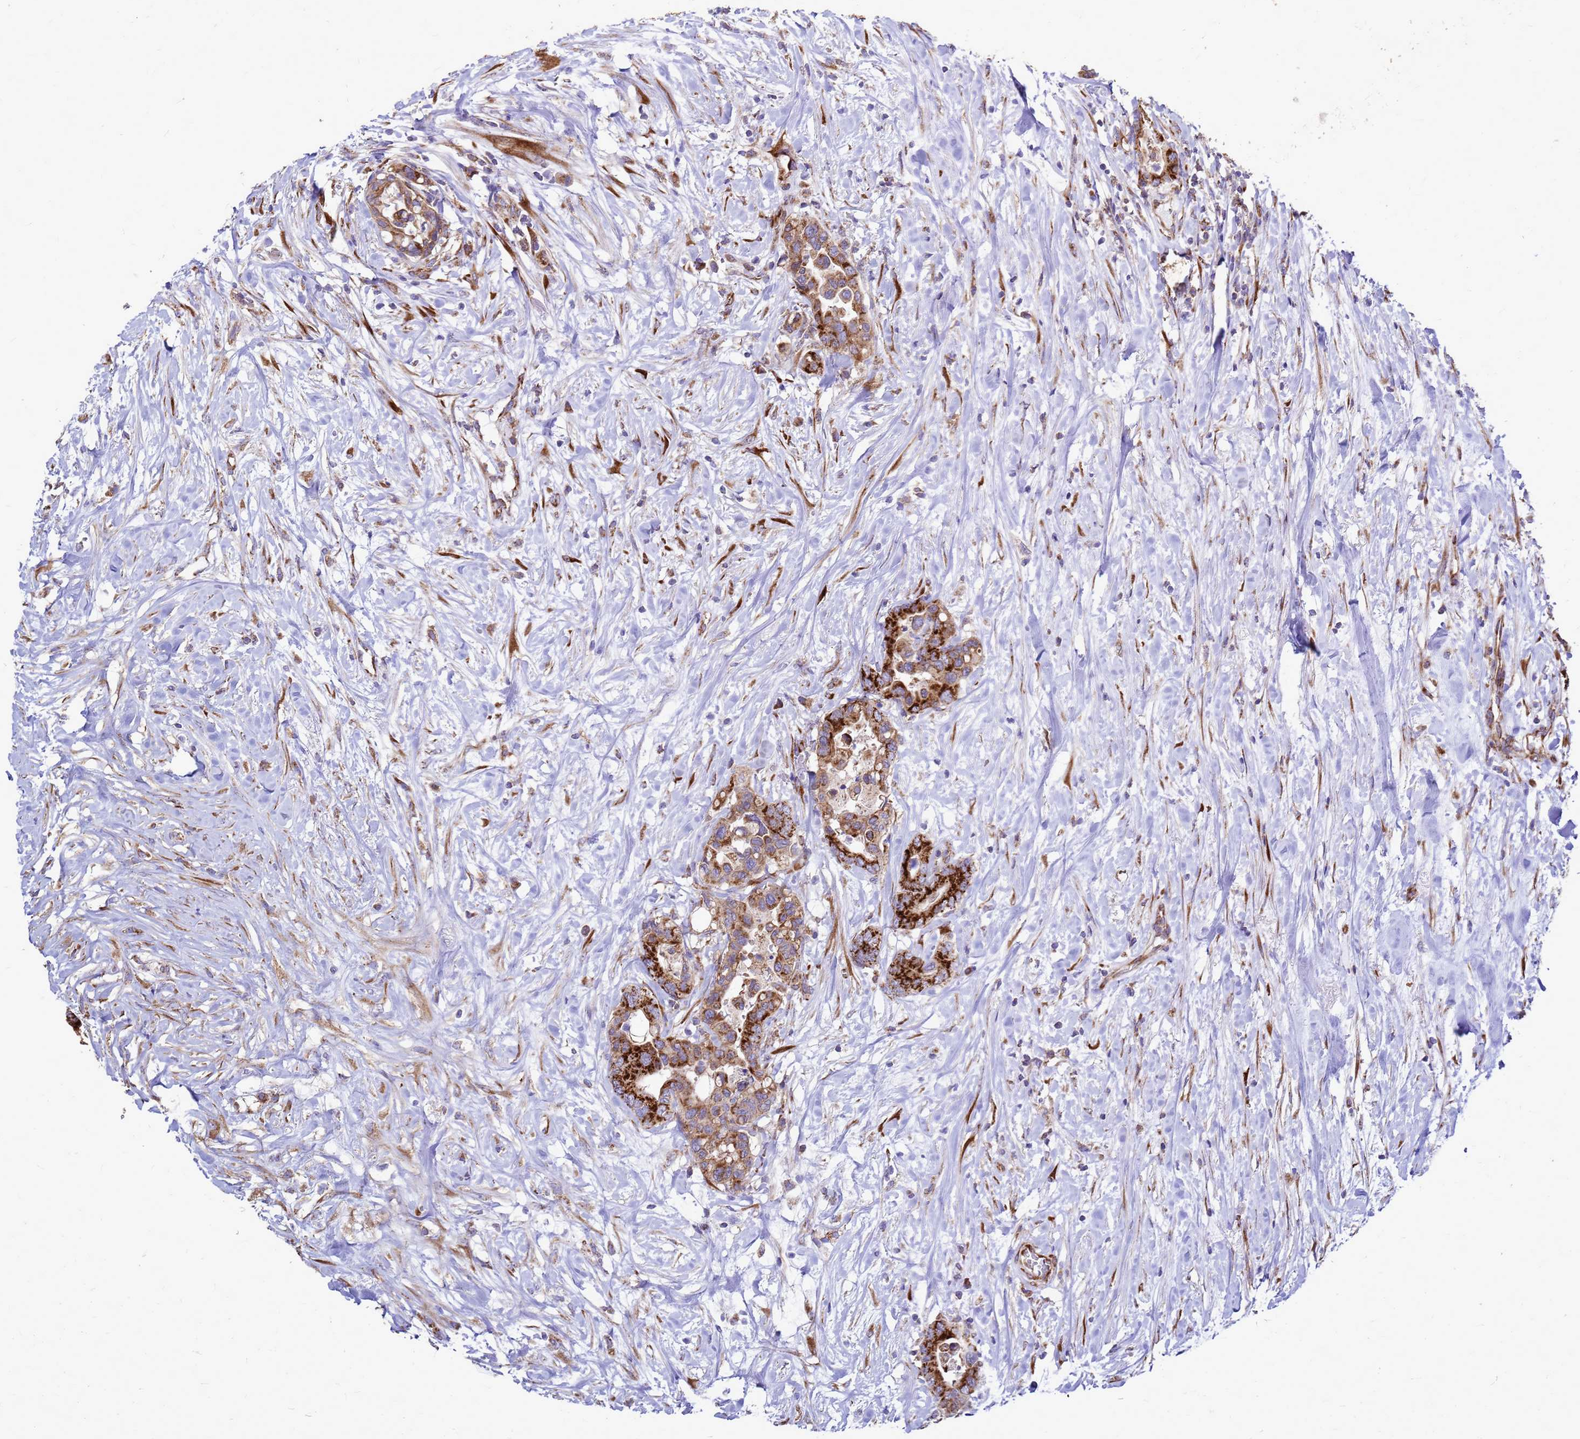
{"staining": {"intensity": "strong", "quantity": ">75%", "location": "cytoplasmic/membranous"}, "tissue": "colorectal cancer", "cell_type": "Tumor cells", "image_type": "cancer", "snomed": [{"axis": "morphology", "description": "Normal tissue, NOS"}, {"axis": "morphology", "description": "Adenocarcinoma, NOS"}, {"axis": "topography", "description": "Colon"}], "caption": "Strong cytoplasmic/membranous staining is identified in approximately >75% of tumor cells in colorectal cancer.", "gene": "FSTL4", "patient": {"sex": "male", "age": 82}}